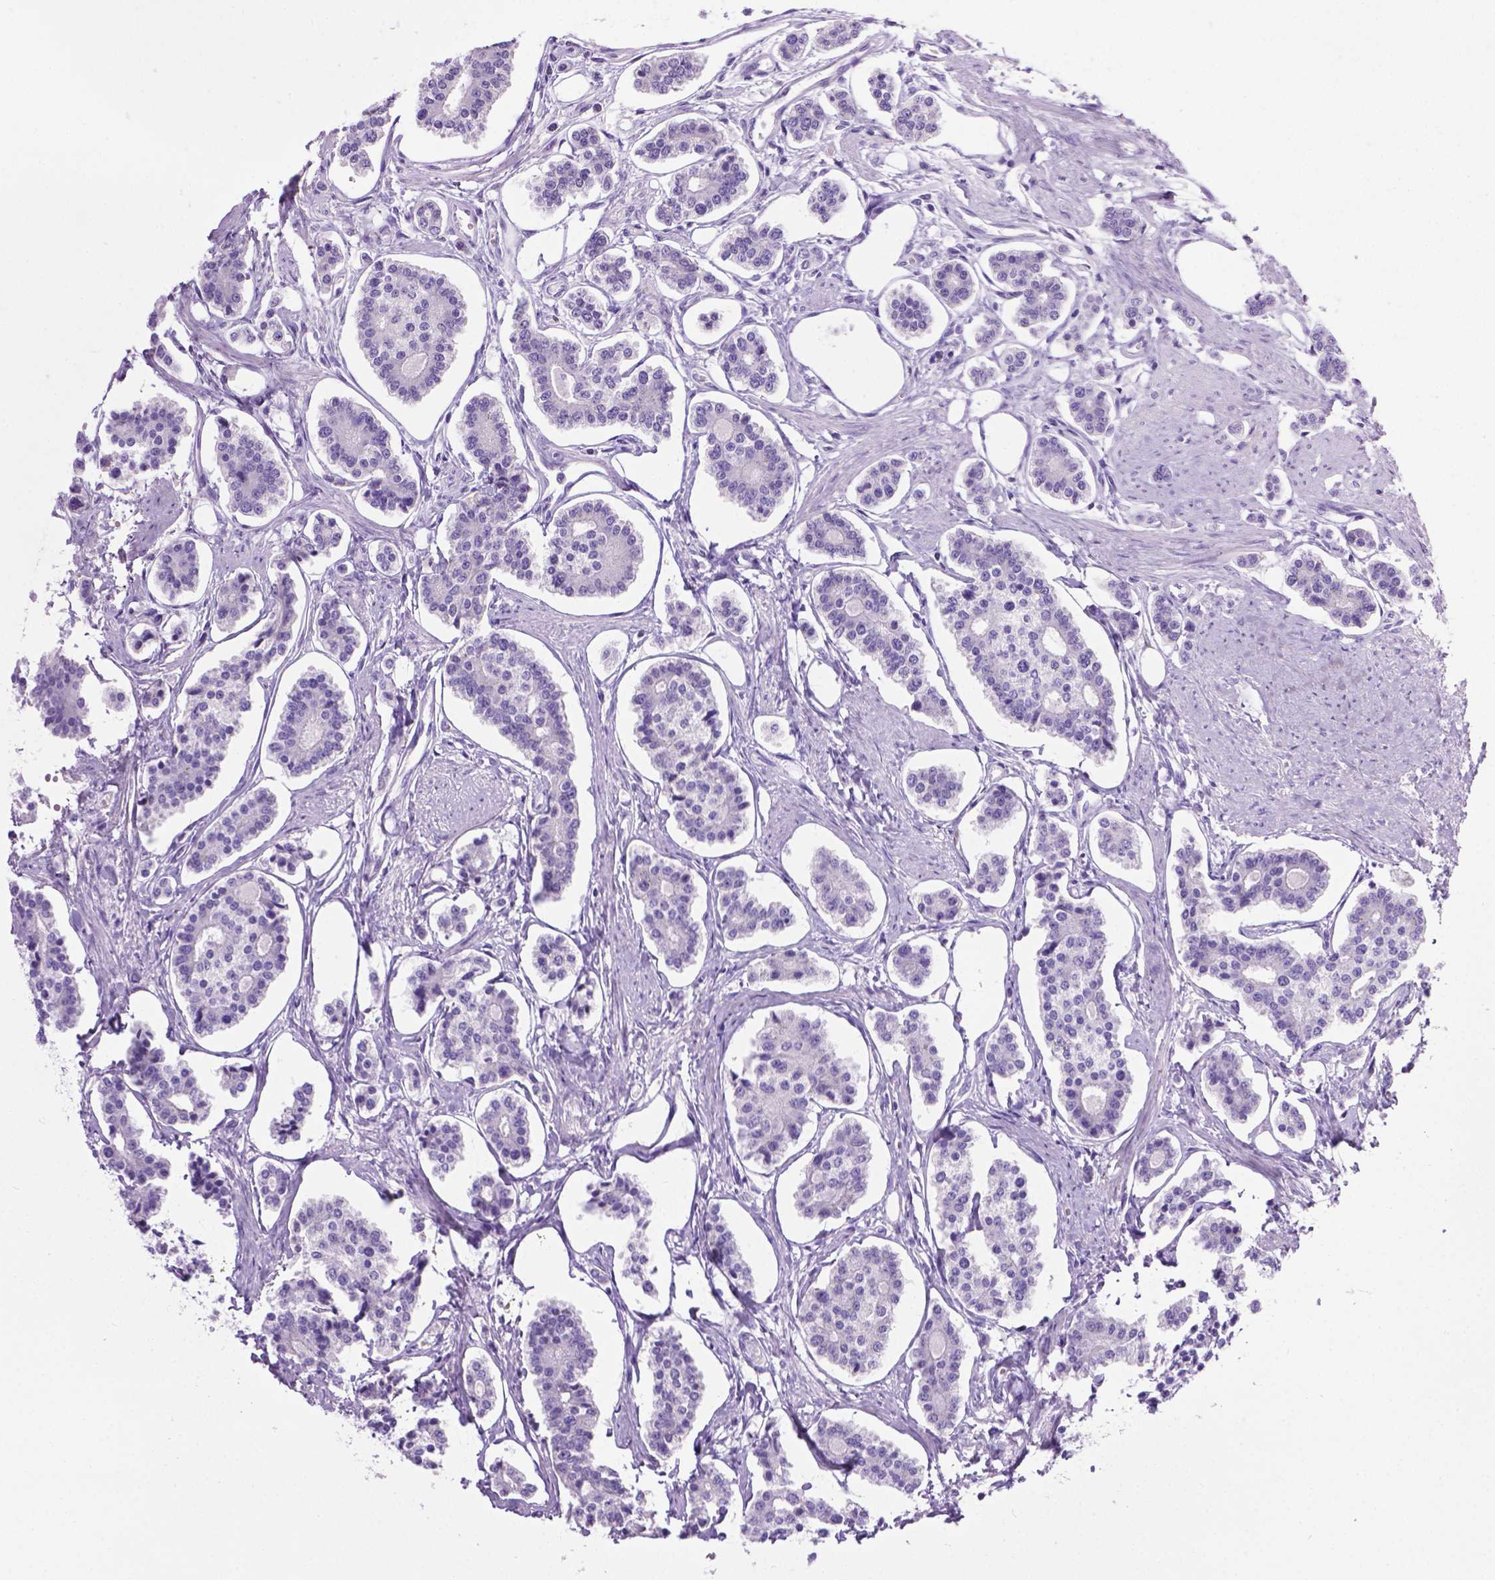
{"staining": {"intensity": "negative", "quantity": "none", "location": "none"}, "tissue": "carcinoid", "cell_type": "Tumor cells", "image_type": "cancer", "snomed": [{"axis": "morphology", "description": "Carcinoid, malignant, NOS"}, {"axis": "topography", "description": "Small intestine"}], "caption": "IHC micrograph of neoplastic tissue: carcinoid (malignant) stained with DAB (3,3'-diaminobenzidine) demonstrates no significant protein positivity in tumor cells.", "gene": "LELP1", "patient": {"sex": "female", "age": 65}}